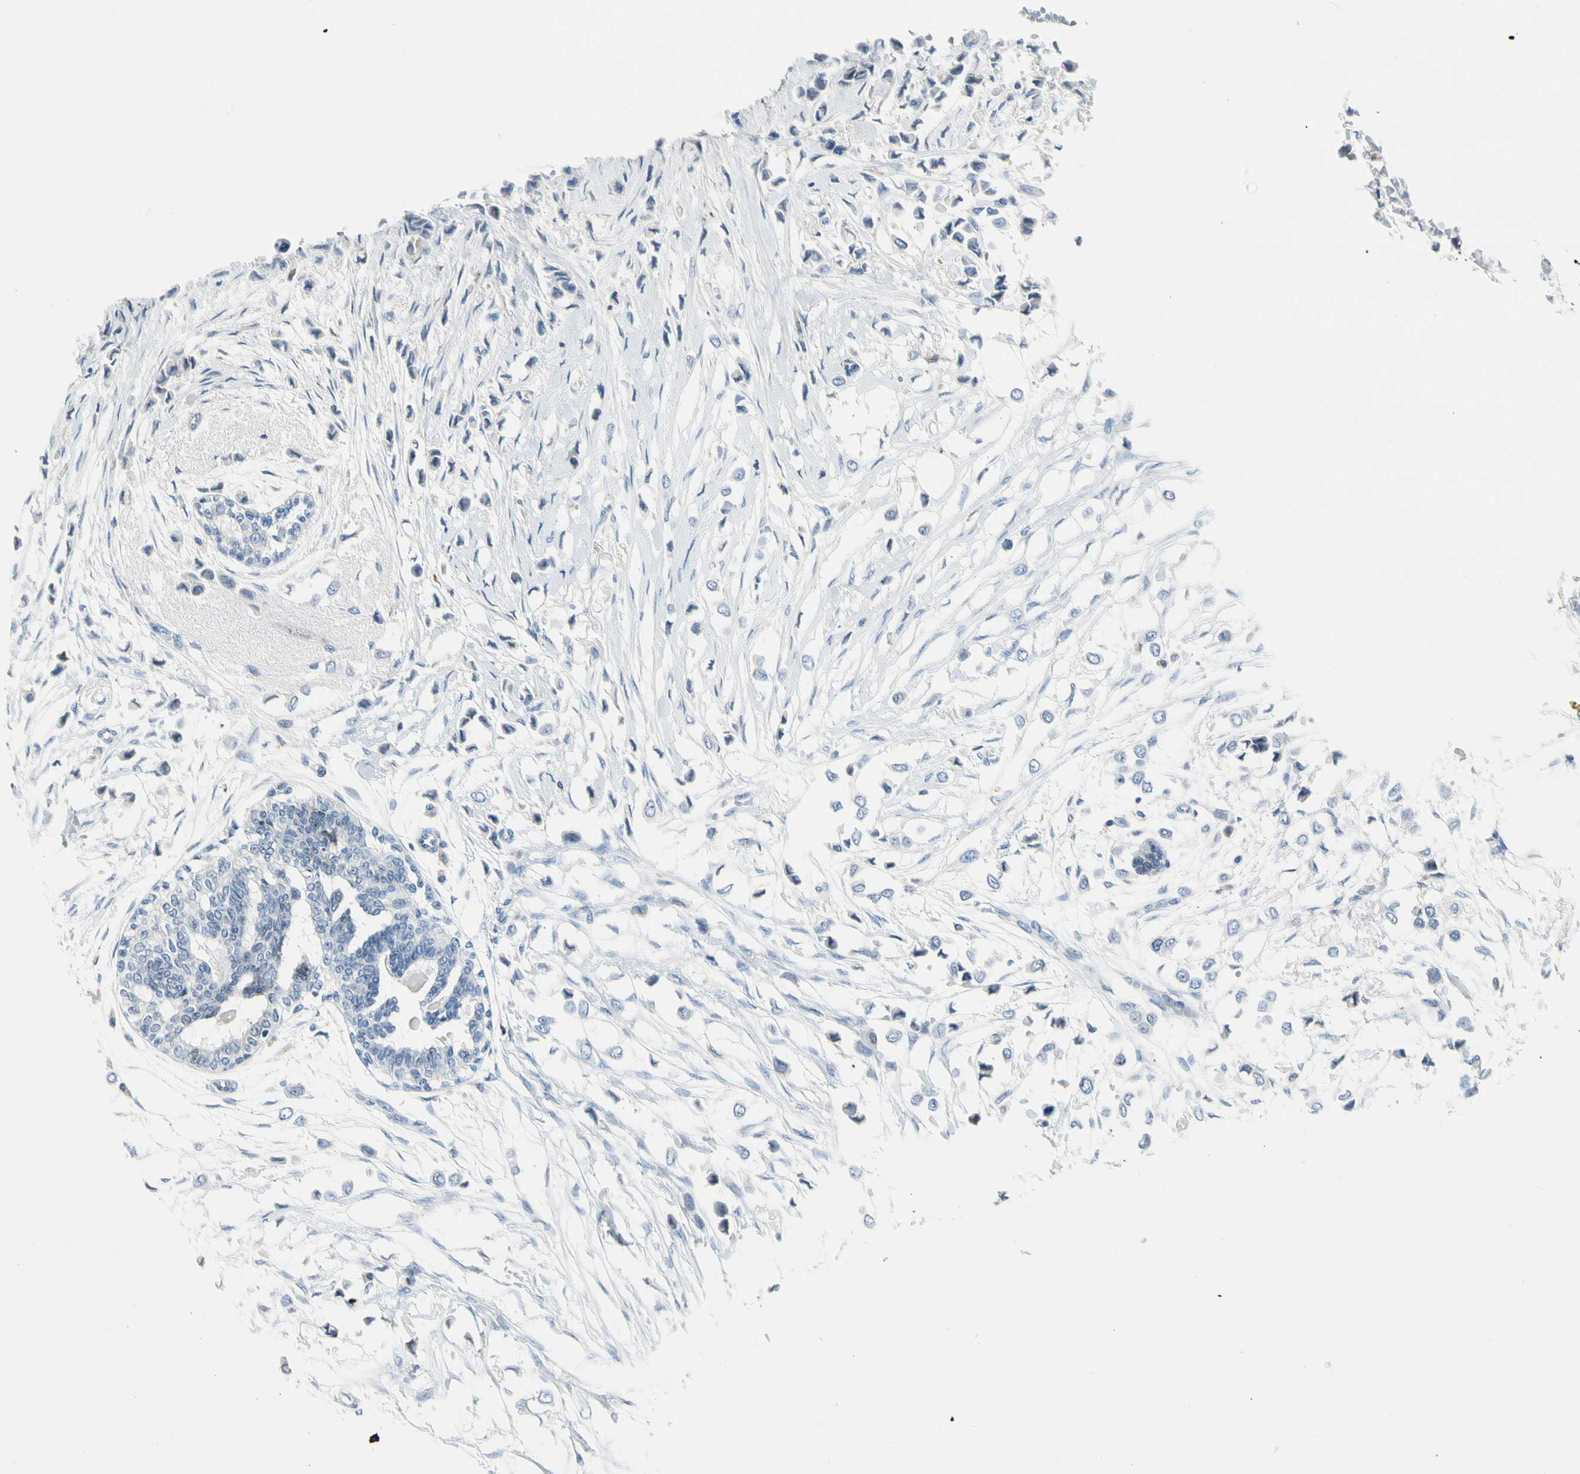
{"staining": {"intensity": "negative", "quantity": "none", "location": "none"}, "tissue": "breast cancer", "cell_type": "Tumor cells", "image_type": "cancer", "snomed": [{"axis": "morphology", "description": "Lobular carcinoma"}, {"axis": "topography", "description": "Breast"}], "caption": "DAB immunohistochemical staining of breast cancer (lobular carcinoma) displays no significant positivity in tumor cells.", "gene": "TNFSF11", "patient": {"sex": "female", "age": 51}}